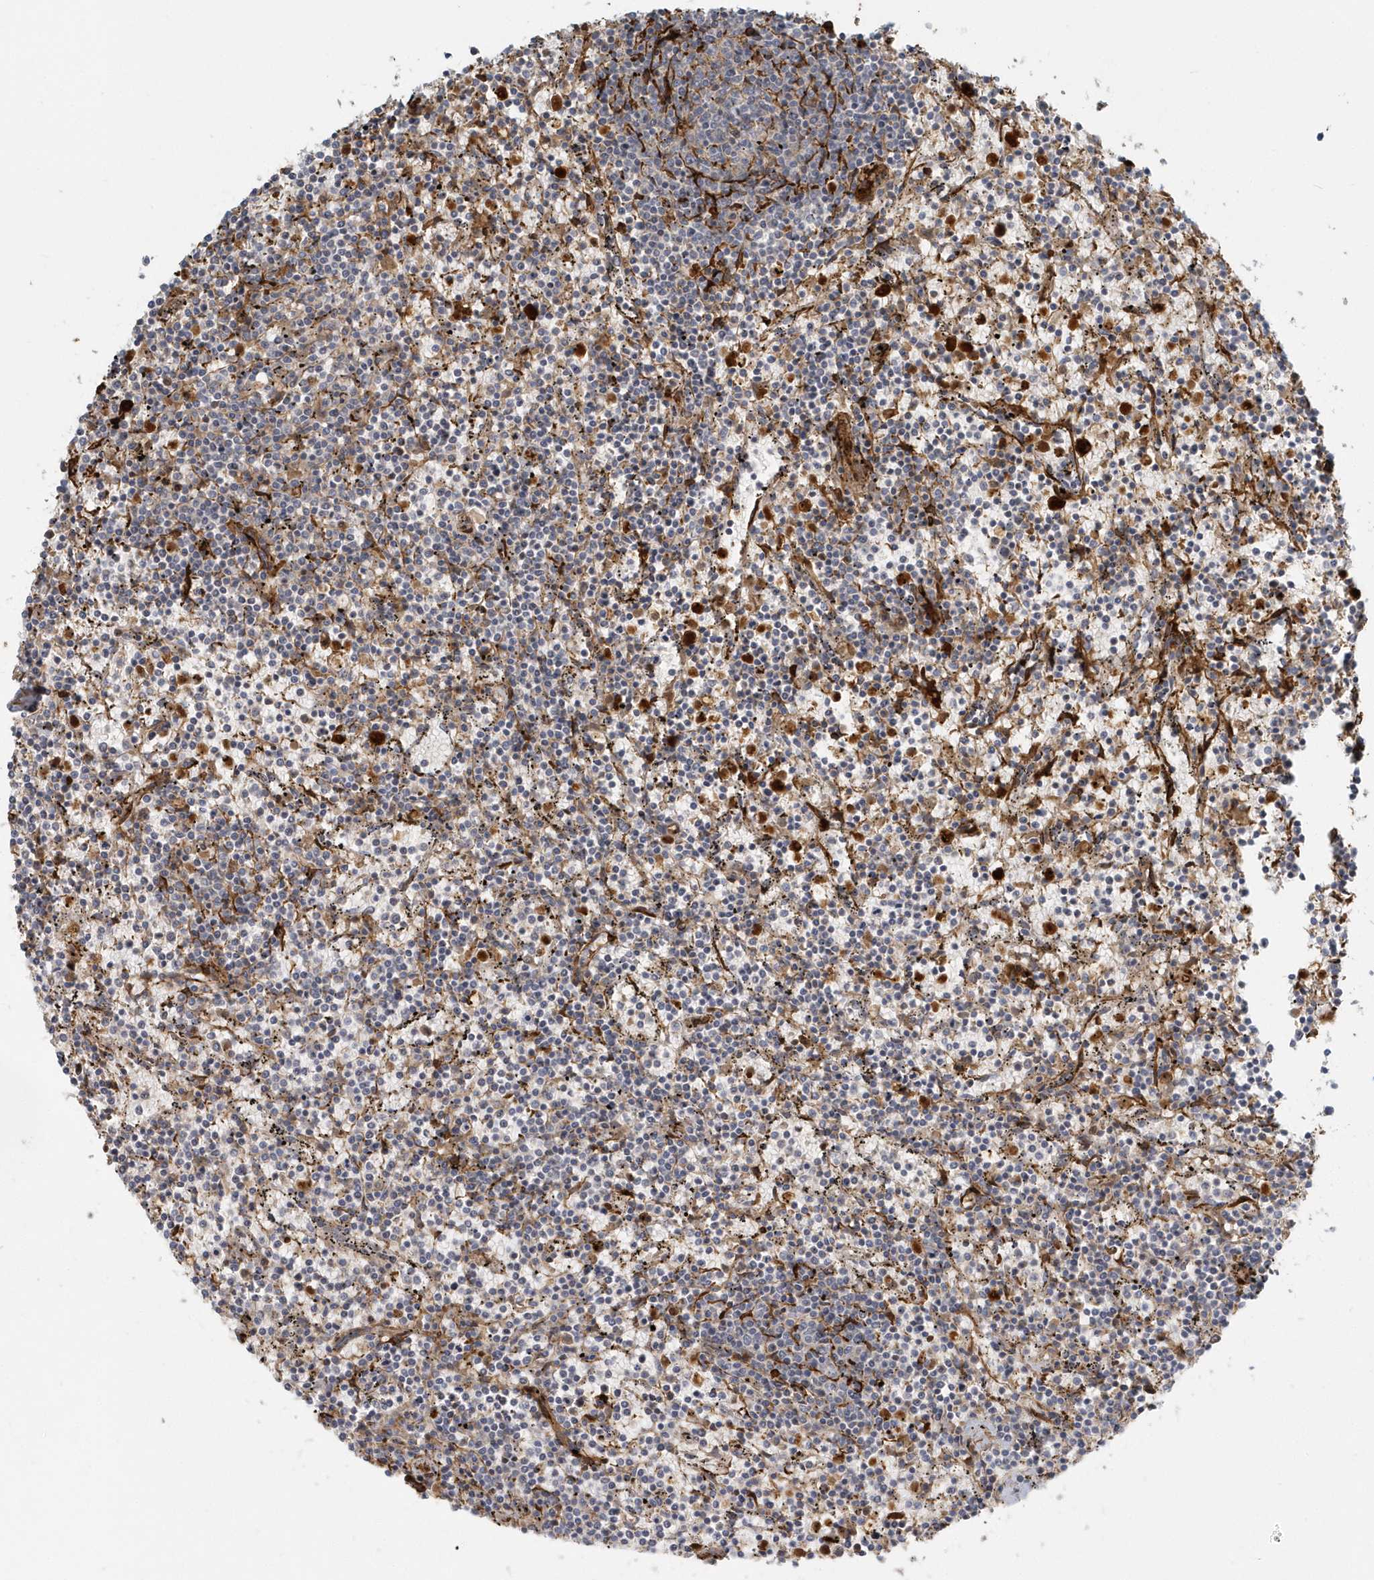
{"staining": {"intensity": "negative", "quantity": "none", "location": "none"}, "tissue": "lymphoma", "cell_type": "Tumor cells", "image_type": "cancer", "snomed": [{"axis": "morphology", "description": "Malignant lymphoma, non-Hodgkin's type, Low grade"}, {"axis": "topography", "description": "Spleen"}], "caption": "High magnification brightfield microscopy of lymphoma stained with DAB (brown) and counterstained with hematoxylin (blue): tumor cells show no significant staining.", "gene": "NAPB", "patient": {"sex": "female", "age": 50}}